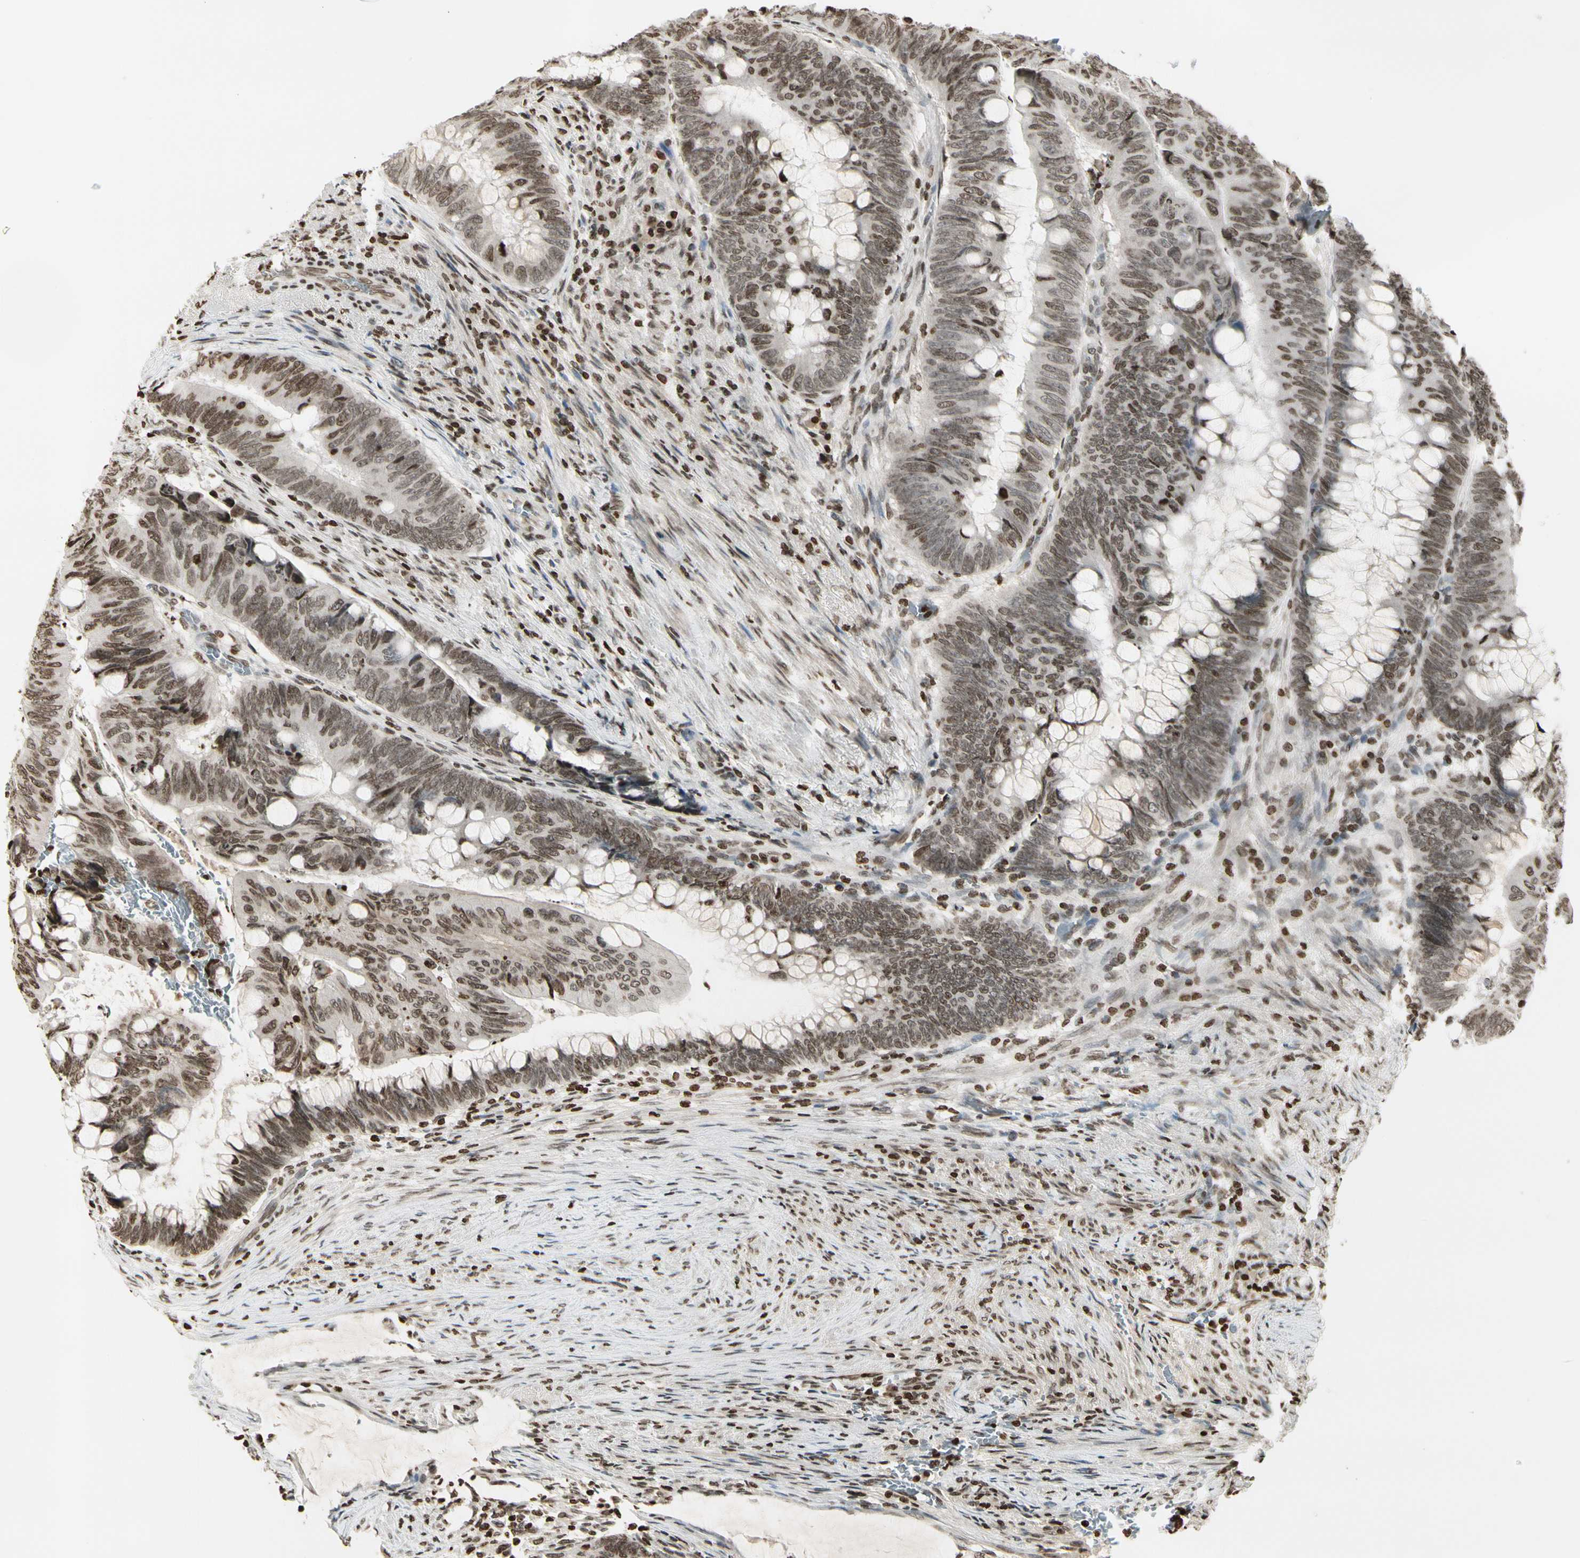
{"staining": {"intensity": "moderate", "quantity": "<25%", "location": "nuclear"}, "tissue": "colorectal cancer", "cell_type": "Tumor cells", "image_type": "cancer", "snomed": [{"axis": "morphology", "description": "Normal tissue, NOS"}, {"axis": "morphology", "description": "Adenocarcinoma, NOS"}, {"axis": "topography", "description": "Rectum"}, {"axis": "topography", "description": "Peripheral nerve tissue"}], "caption": "Immunohistochemical staining of adenocarcinoma (colorectal) reveals low levels of moderate nuclear staining in about <25% of tumor cells.", "gene": "RORA", "patient": {"sex": "male", "age": 92}}